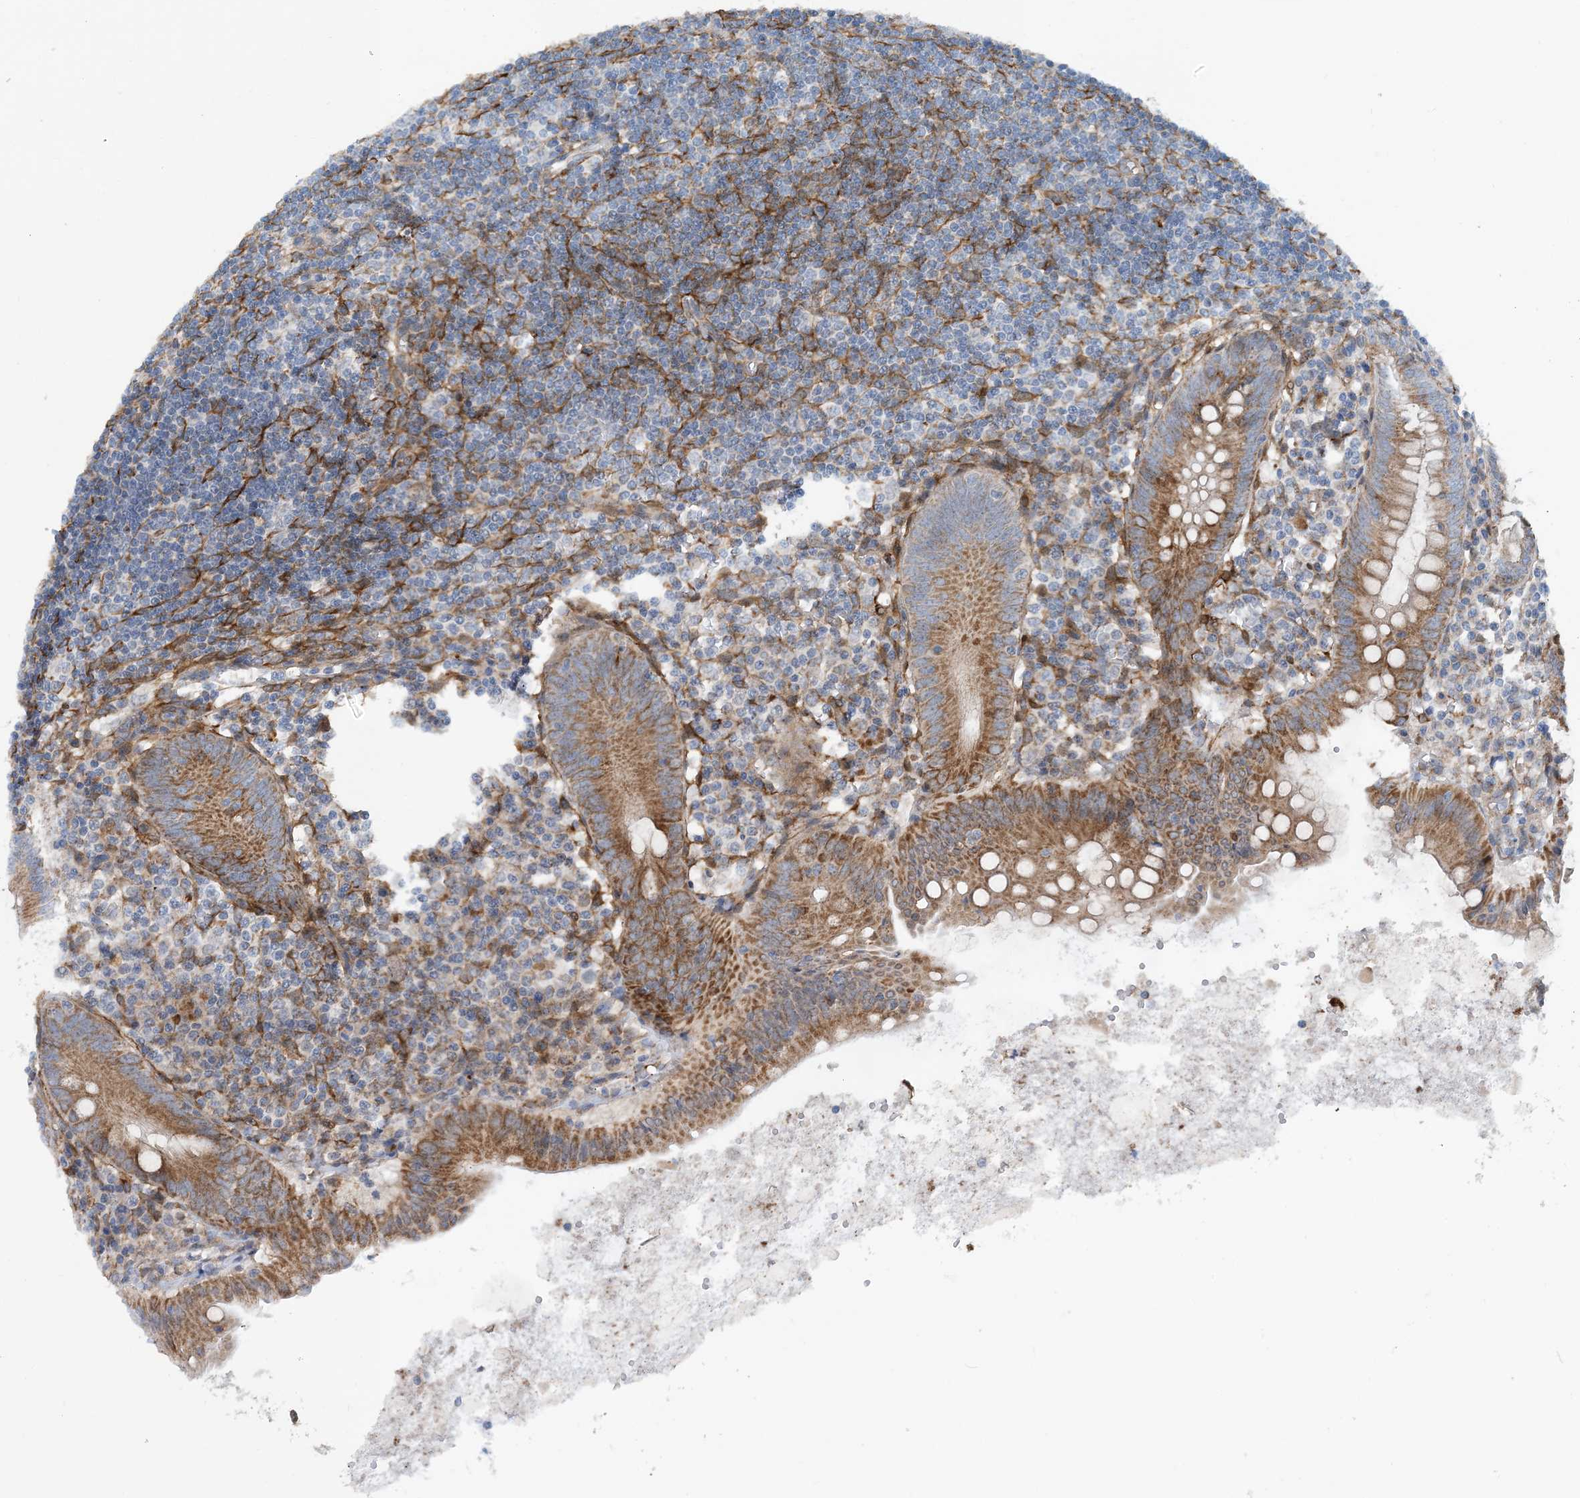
{"staining": {"intensity": "moderate", "quantity": ">75%", "location": "cytoplasmic/membranous"}, "tissue": "appendix", "cell_type": "Glandular cells", "image_type": "normal", "snomed": [{"axis": "morphology", "description": "Normal tissue, NOS"}, {"axis": "topography", "description": "Appendix"}], "caption": "This is a photomicrograph of IHC staining of unremarkable appendix, which shows moderate positivity in the cytoplasmic/membranous of glandular cells.", "gene": "EIF2A", "patient": {"sex": "female", "age": 54}}